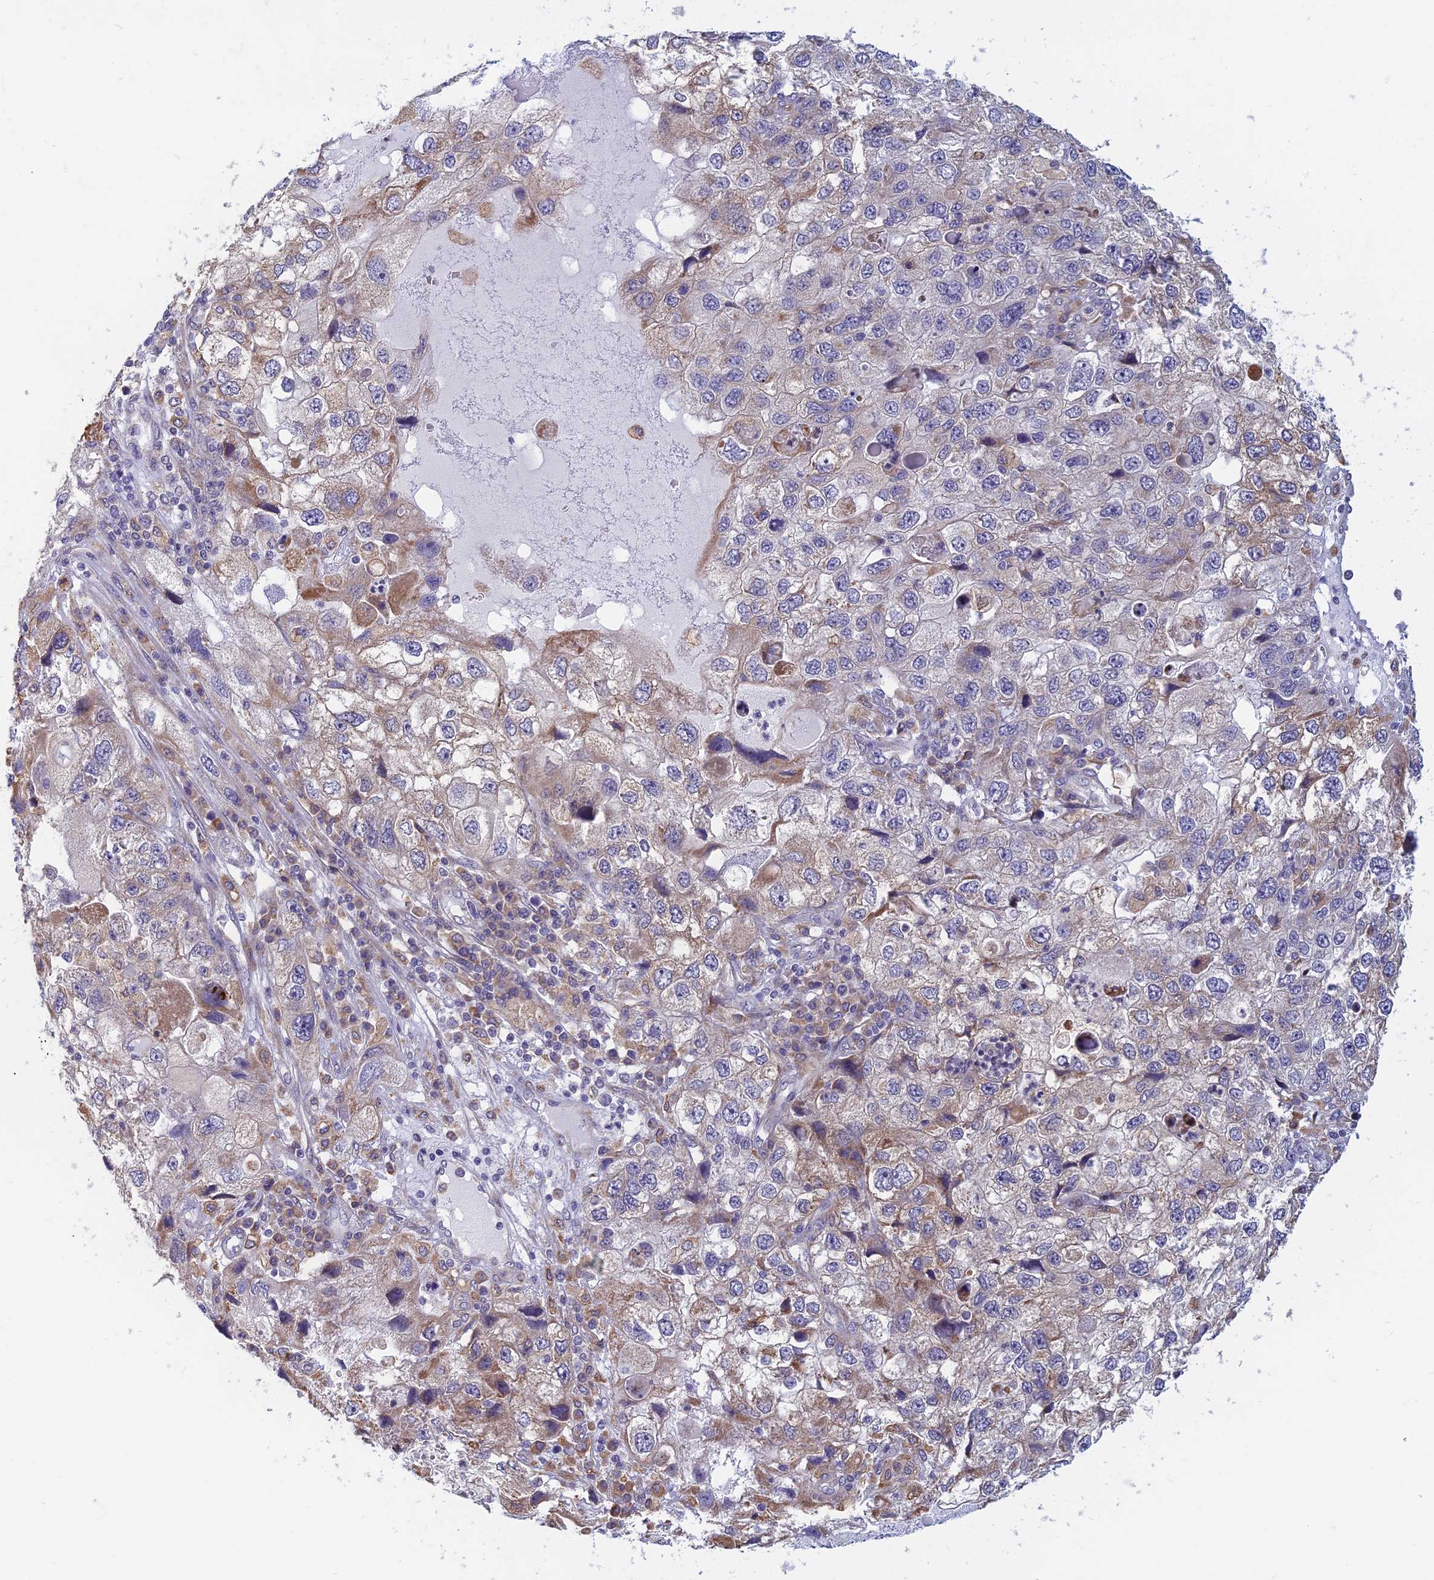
{"staining": {"intensity": "weak", "quantity": "25%-75%", "location": "cytoplasmic/membranous"}, "tissue": "endometrial cancer", "cell_type": "Tumor cells", "image_type": "cancer", "snomed": [{"axis": "morphology", "description": "Adenocarcinoma, NOS"}, {"axis": "topography", "description": "Endometrium"}], "caption": "High-power microscopy captured an immunohistochemistry (IHC) histopathology image of adenocarcinoma (endometrial), revealing weak cytoplasmic/membranous positivity in about 25%-75% of tumor cells.", "gene": "DDX51", "patient": {"sex": "female", "age": 49}}